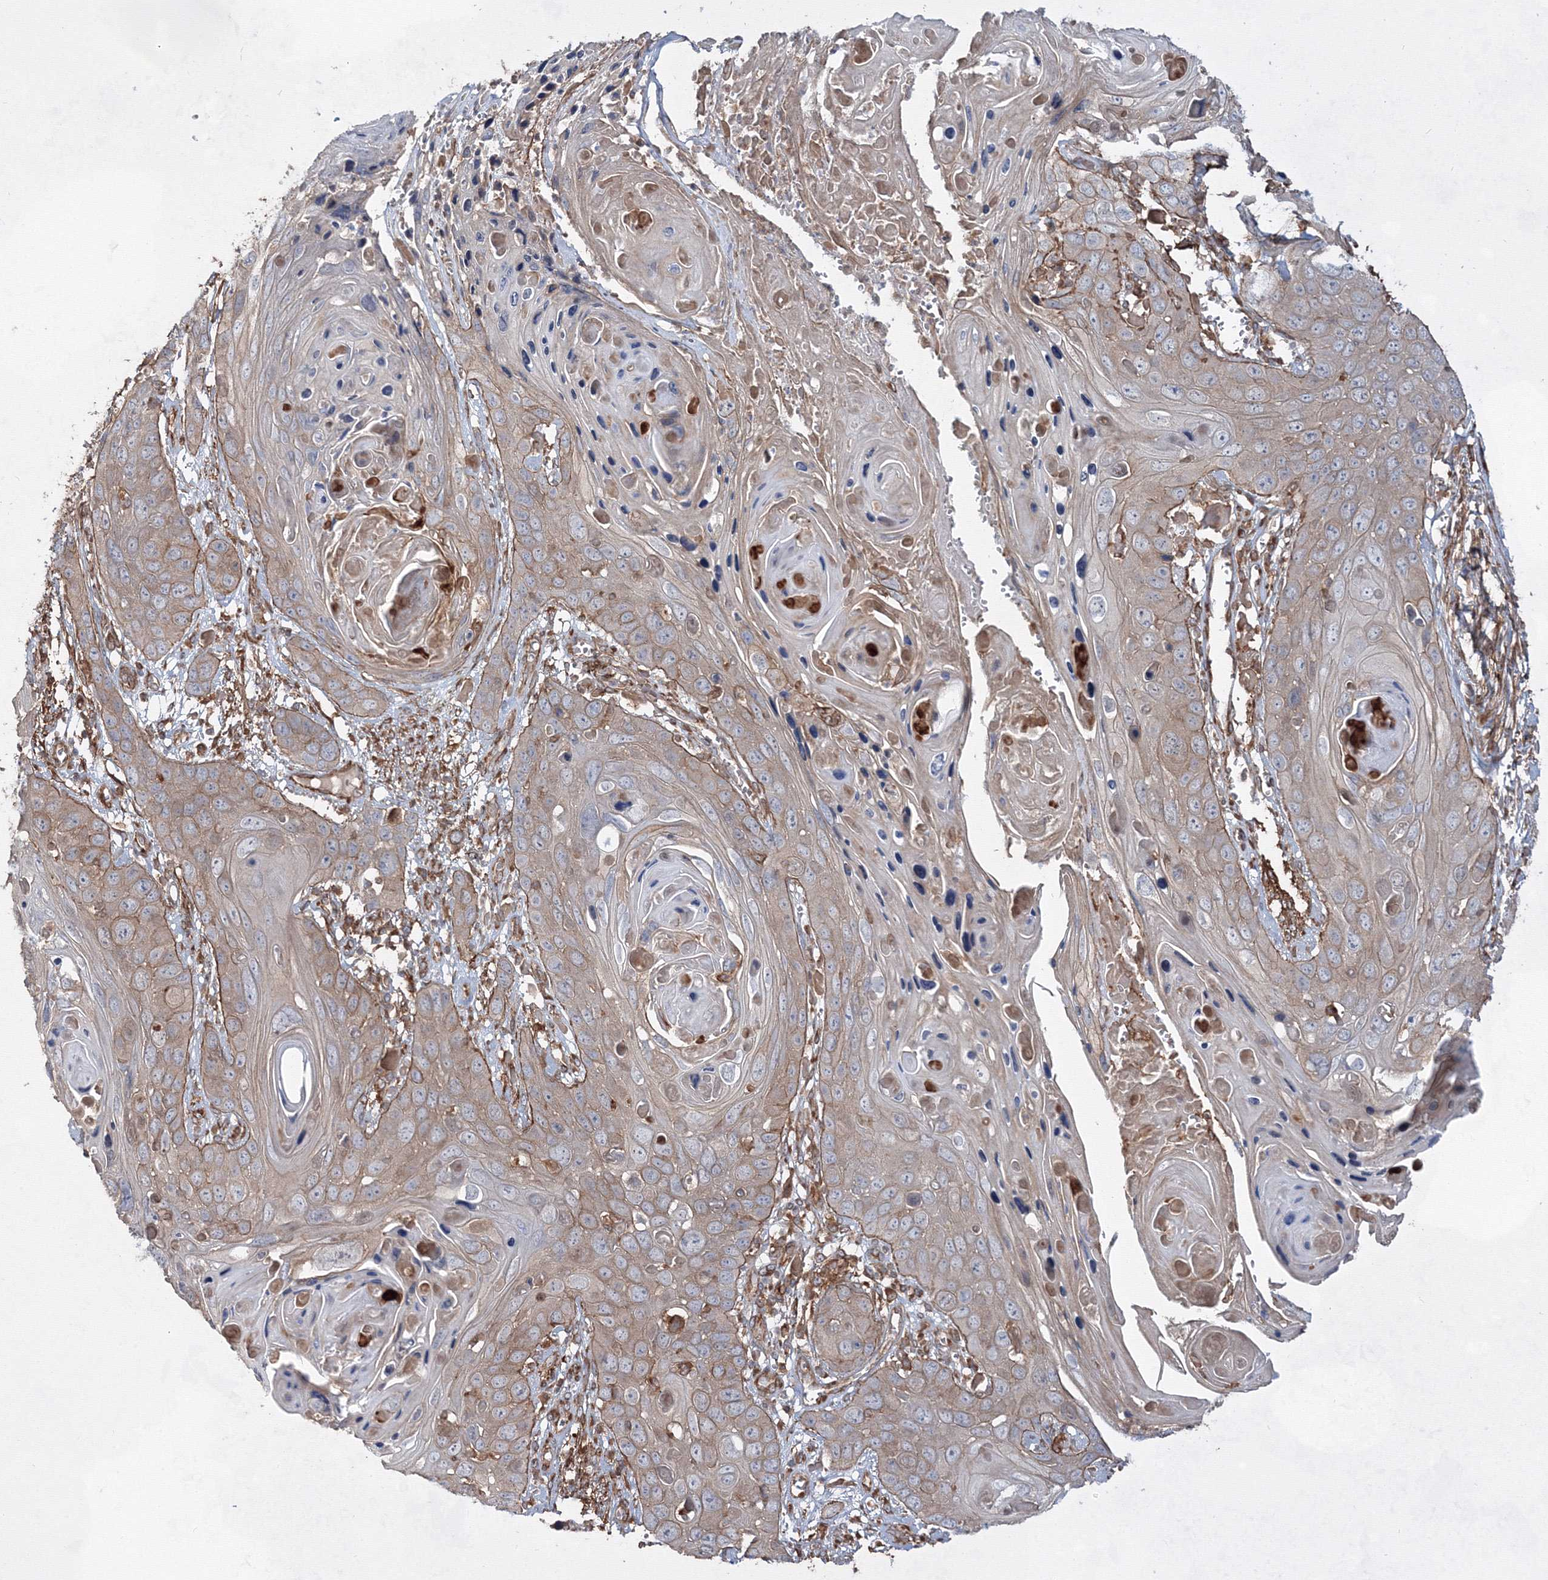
{"staining": {"intensity": "moderate", "quantity": "<25%", "location": "cytoplasmic/membranous"}, "tissue": "skin cancer", "cell_type": "Tumor cells", "image_type": "cancer", "snomed": [{"axis": "morphology", "description": "Squamous cell carcinoma, NOS"}, {"axis": "topography", "description": "Skin"}], "caption": "Skin squamous cell carcinoma stained with a brown dye shows moderate cytoplasmic/membranous positive positivity in approximately <25% of tumor cells.", "gene": "EXOC6", "patient": {"sex": "male", "age": 55}}